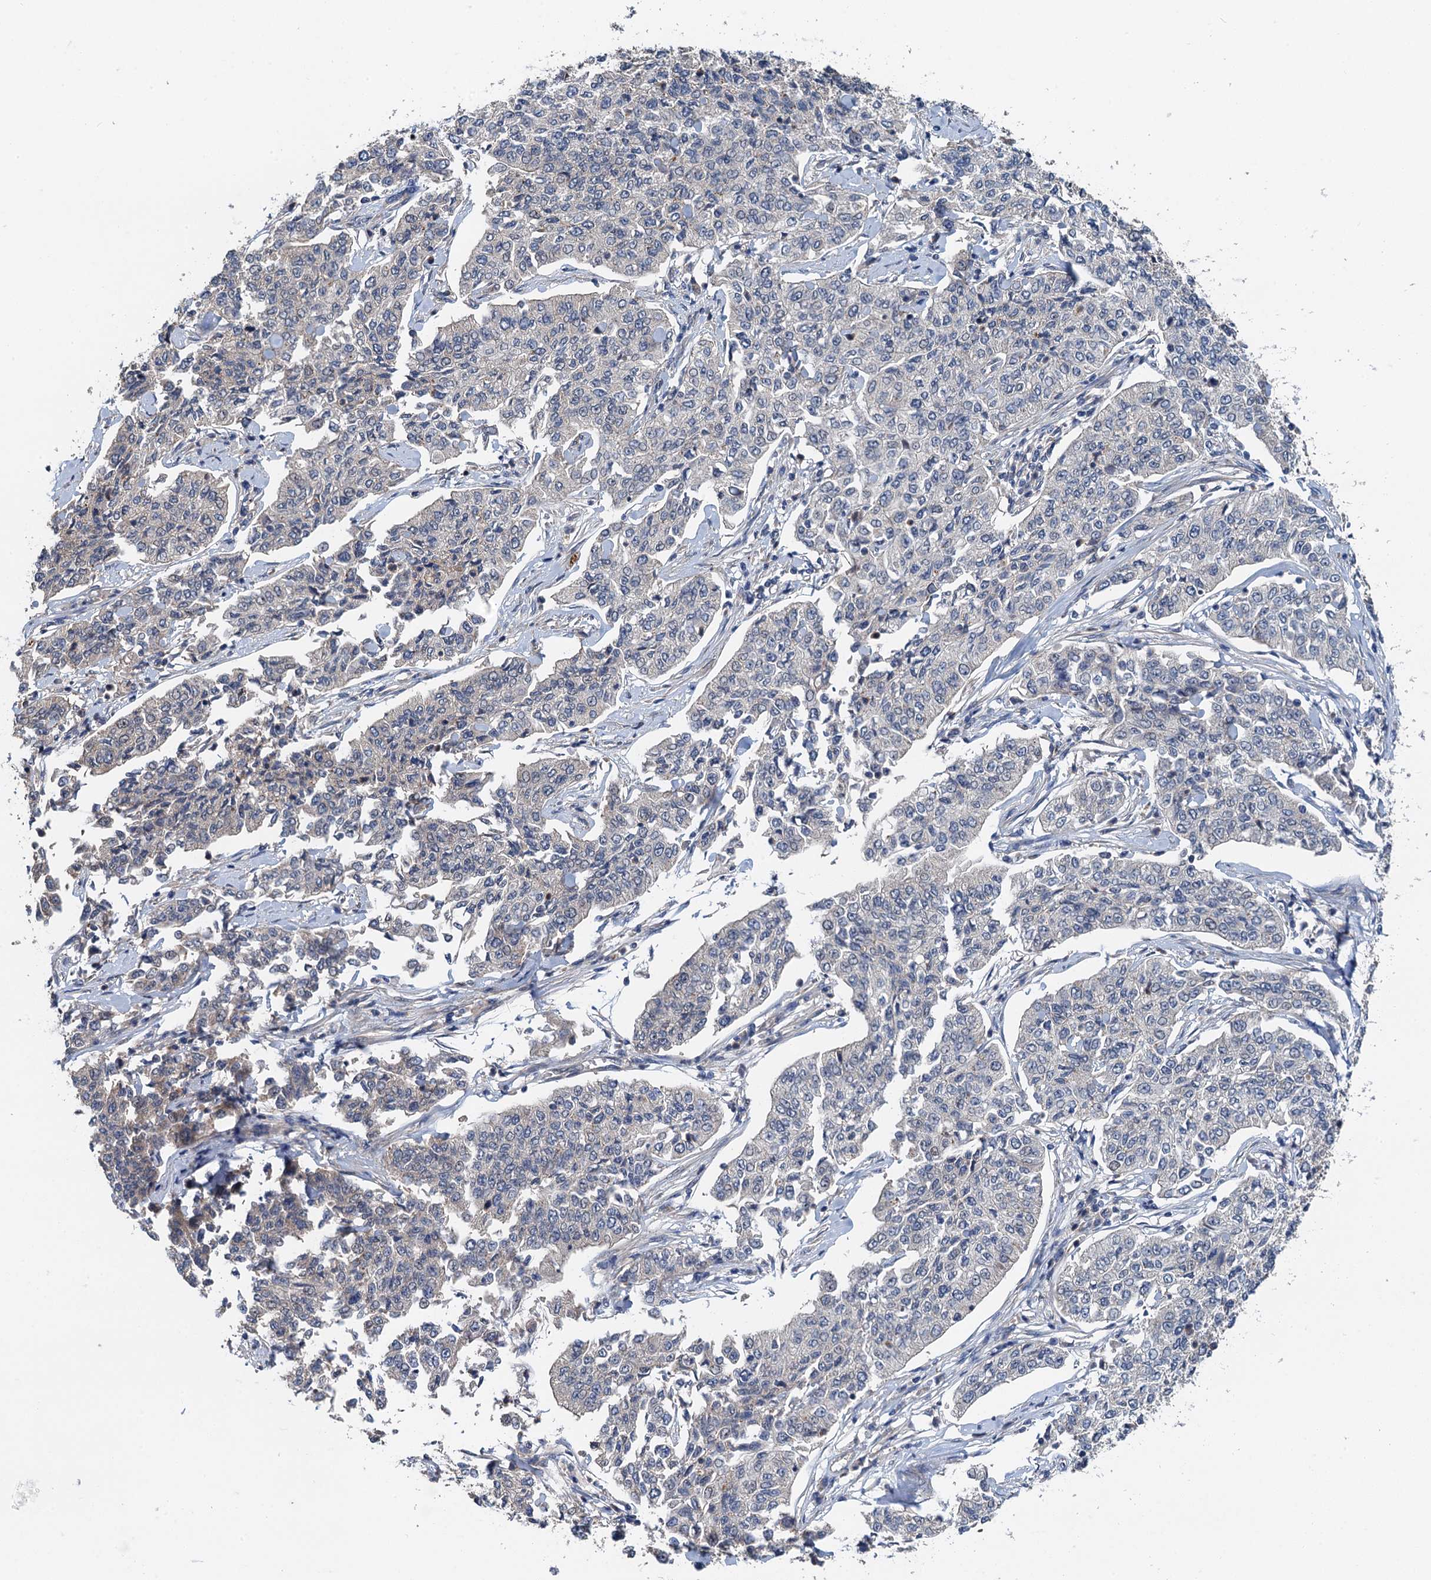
{"staining": {"intensity": "negative", "quantity": "none", "location": "none"}, "tissue": "cervical cancer", "cell_type": "Tumor cells", "image_type": "cancer", "snomed": [{"axis": "morphology", "description": "Squamous cell carcinoma, NOS"}, {"axis": "topography", "description": "Cervix"}], "caption": "Immunohistochemistry micrograph of cervical squamous cell carcinoma stained for a protein (brown), which exhibits no expression in tumor cells. (DAB (3,3'-diaminobenzidine) immunohistochemistry (IHC), high magnification).", "gene": "ZNF606", "patient": {"sex": "female", "age": 35}}